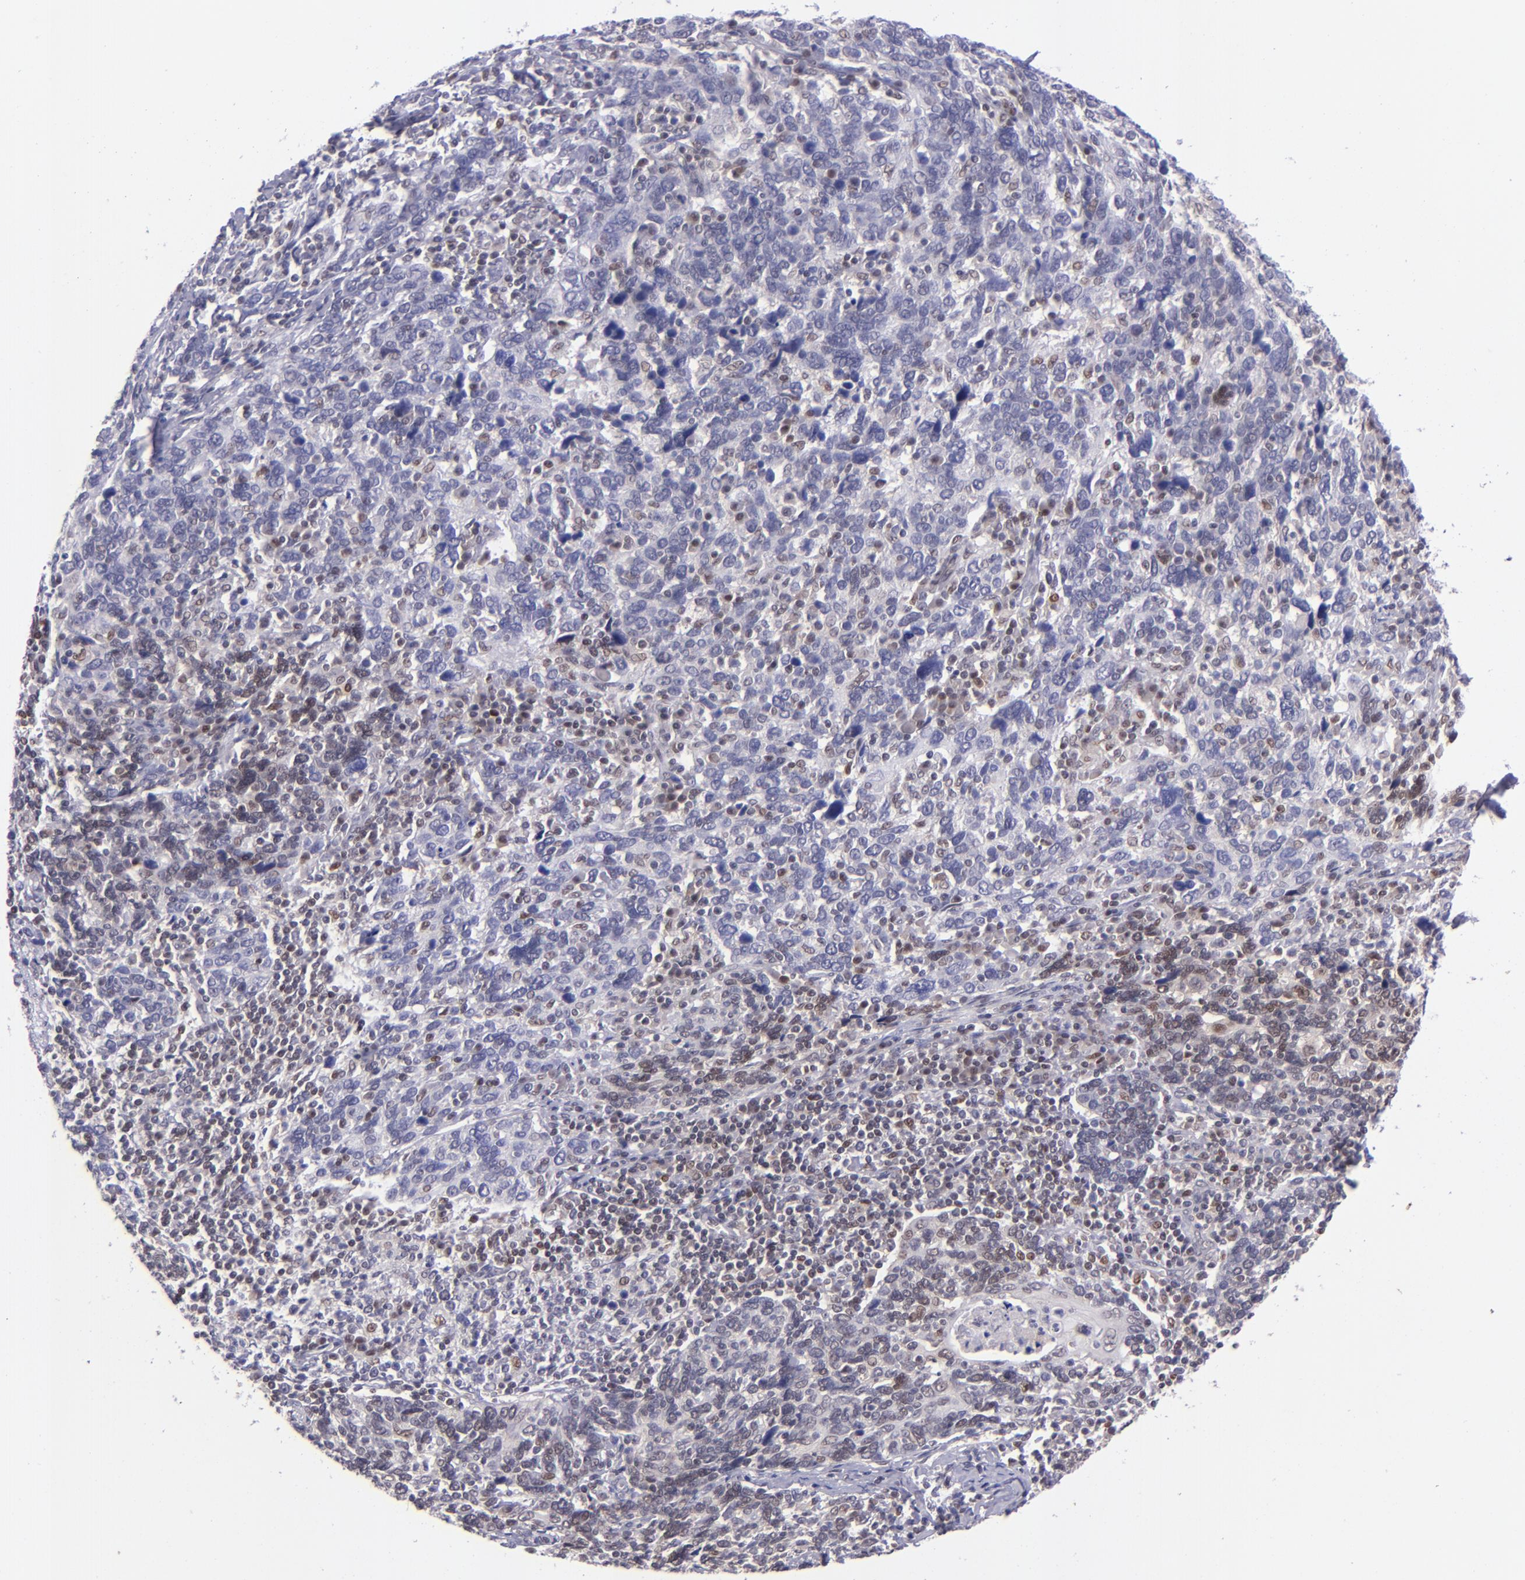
{"staining": {"intensity": "weak", "quantity": ">75%", "location": "nuclear"}, "tissue": "cervical cancer", "cell_type": "Tumor cells", "image_type": "cancer", "snomed": [{"axis": "morphology", "description": "Squamous cell carcinoma, NOS"}, {"axis": "topography", "description": "Cervix"}], "caption": "High-magnification brightfield microscopy of cervical cancer stained with DAB (3,3'-diaminobenzidine) (brown) and counterstained with hematoxylin (blue). tumor cells exhibit weak nuclear staining is appreciated in about>75% of cells. The staining was performed using DAB, with brown indicating positive protein expression. Nuclei are stained blue with hematoxylin.", "gene": "BAG1", "patient": {"sex": "female", "age": 41}}